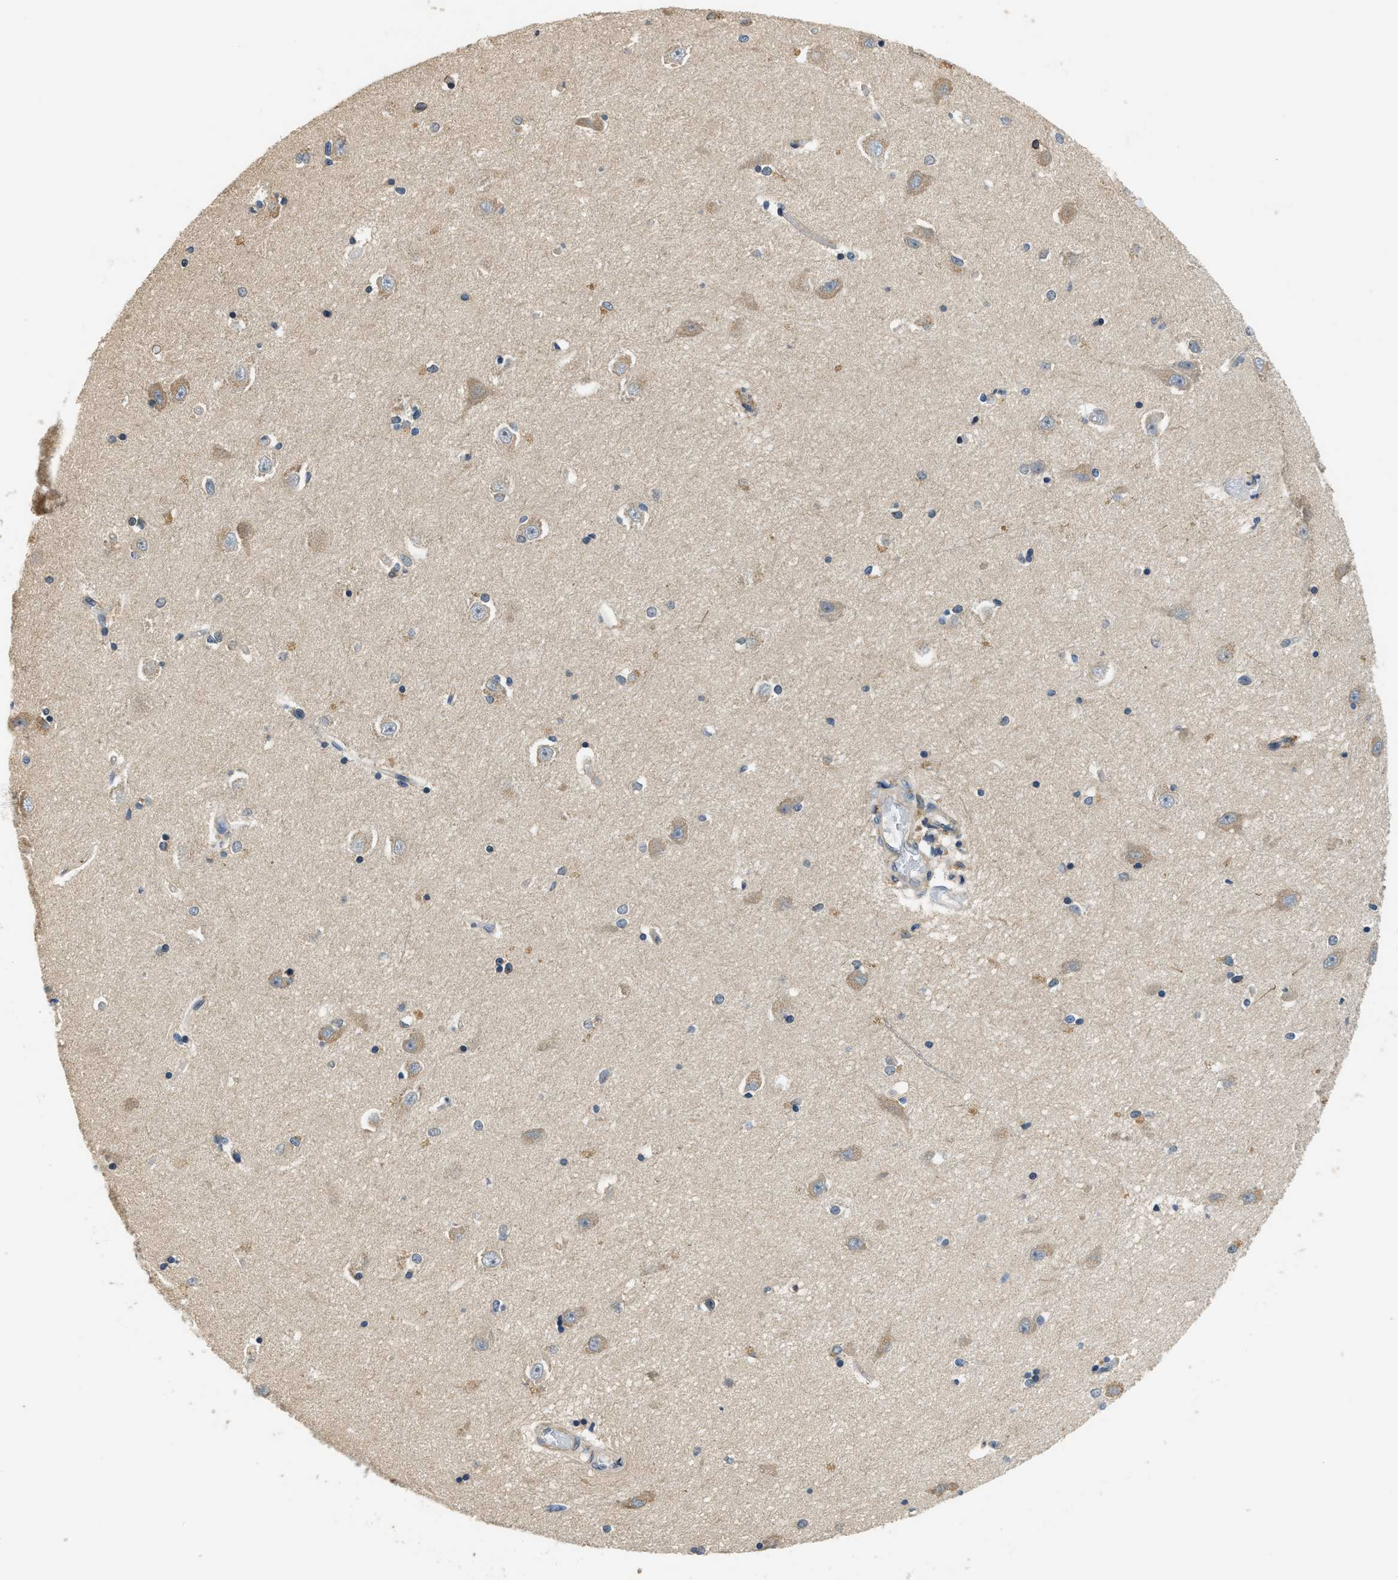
{"staining": {"intensity": "moderate", "quantity": "<25%", "location": "cytoplasmic/membranous,nuclear"}, "tissue": "hippocampus", "cell_type": "Glial cells", "image_type": "normal", "snomed": [{"axis": "morphology", "description": "Normal tissue, NOS"}, {"axis": "topography", "description": "Hippocampus"}], "caption": "Glial cells demonstrate moderate cytoplasmic/membranous,nuclear expression in about <25% of cells in unremarkable hippocampus.", "gene": "ALOX12", "patient": {"sex": "male", "age": 45}}